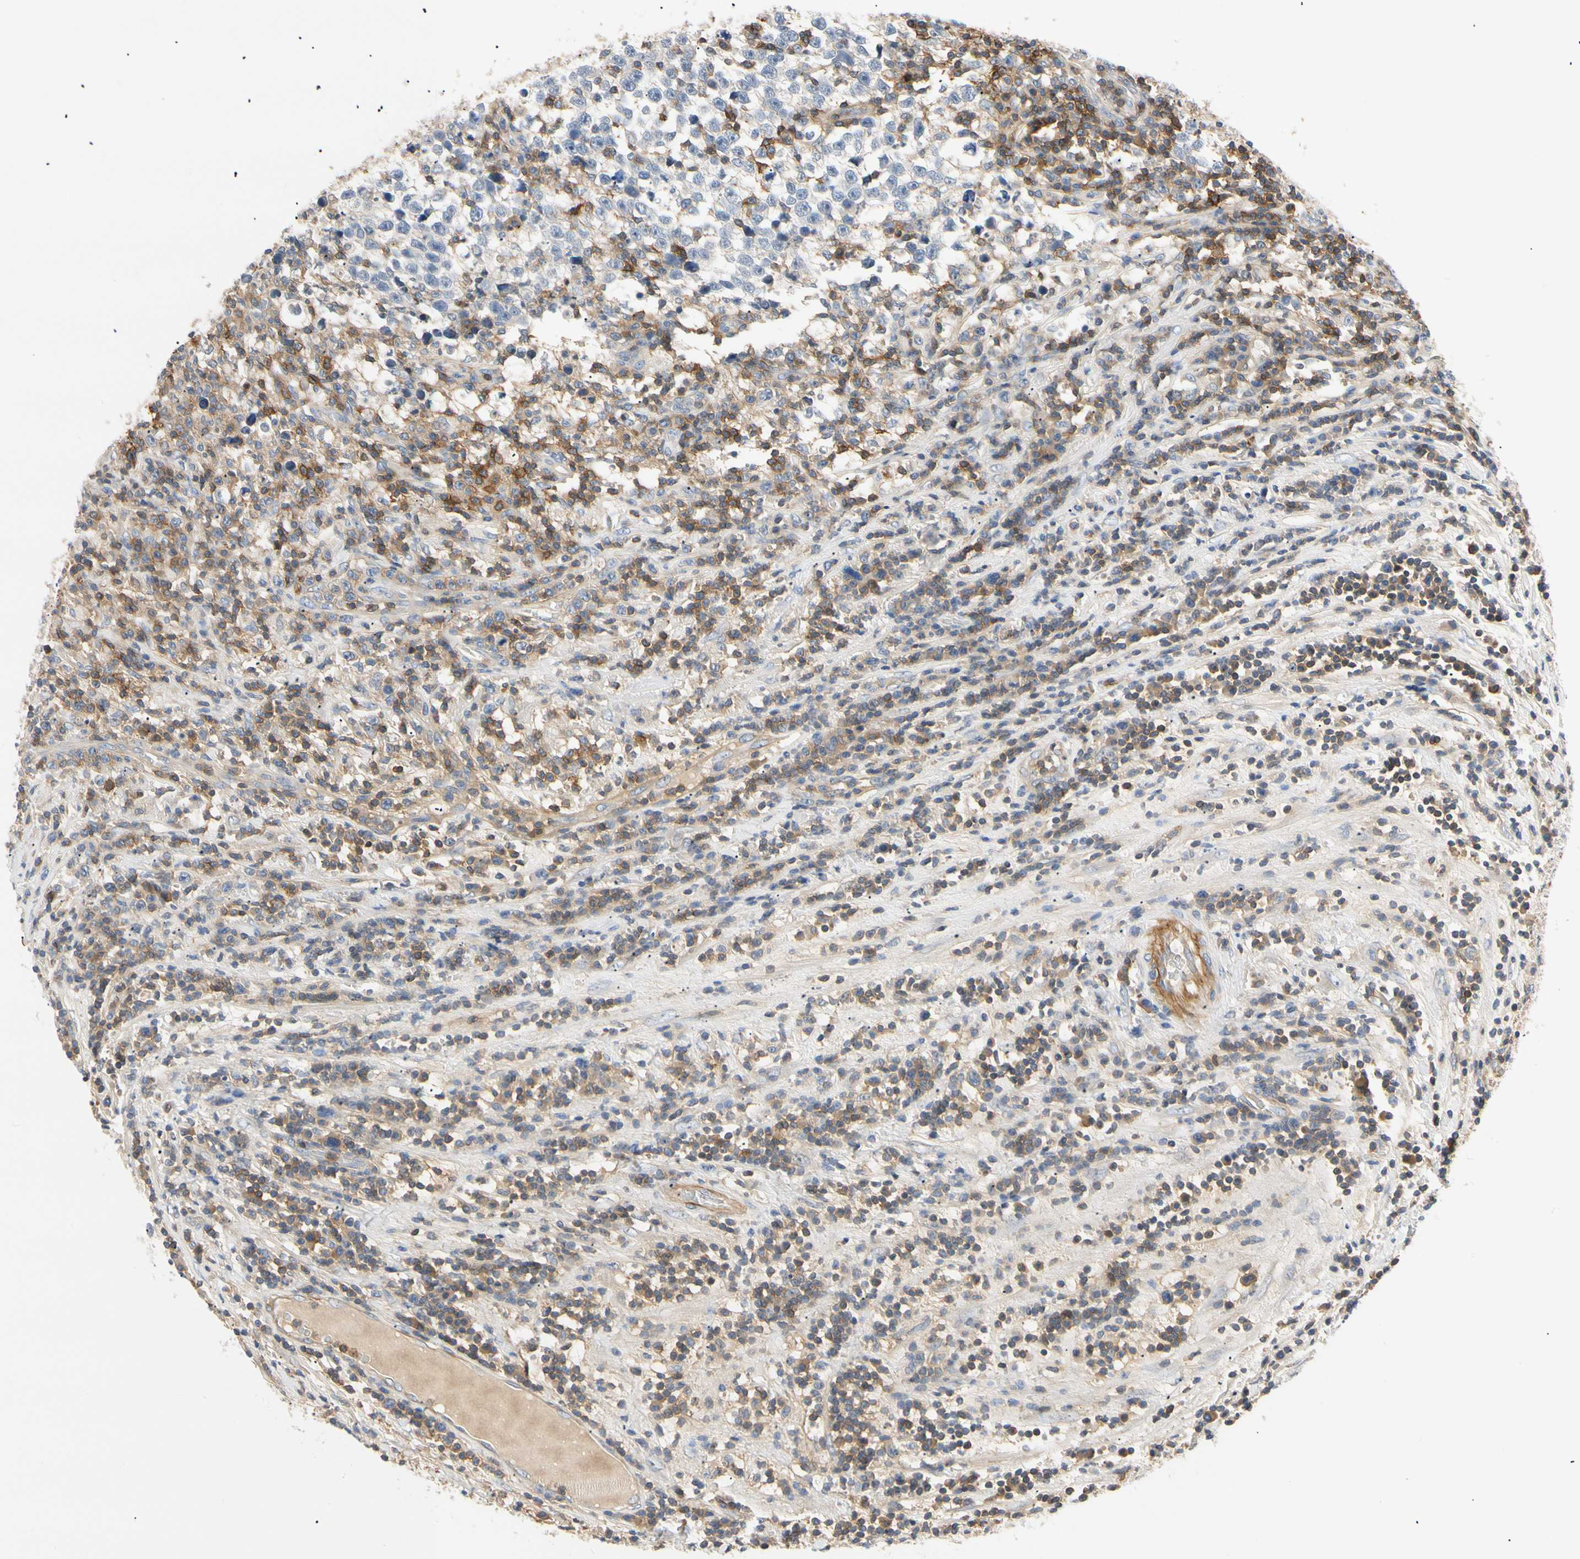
{"staining": {"intensity": "negative", "quantity": "none", "location": "none"}, "tissue": "testis cancer", "cell_type": "Tumor cells", "image_type": "cancer", "snomed": [{"axis": "morphology", "description": "Seminoma, NOS"}, {"axis": "topography", "description": "Testis"}], "caption": "DAB immunohistochemical staining of human seminoma (testis) exhibits no significant staining in tumor cells. (DAB IHC, high magnification).", "gene": "TNFRSF18", "patient": {"sex": "male", "age": 43}}